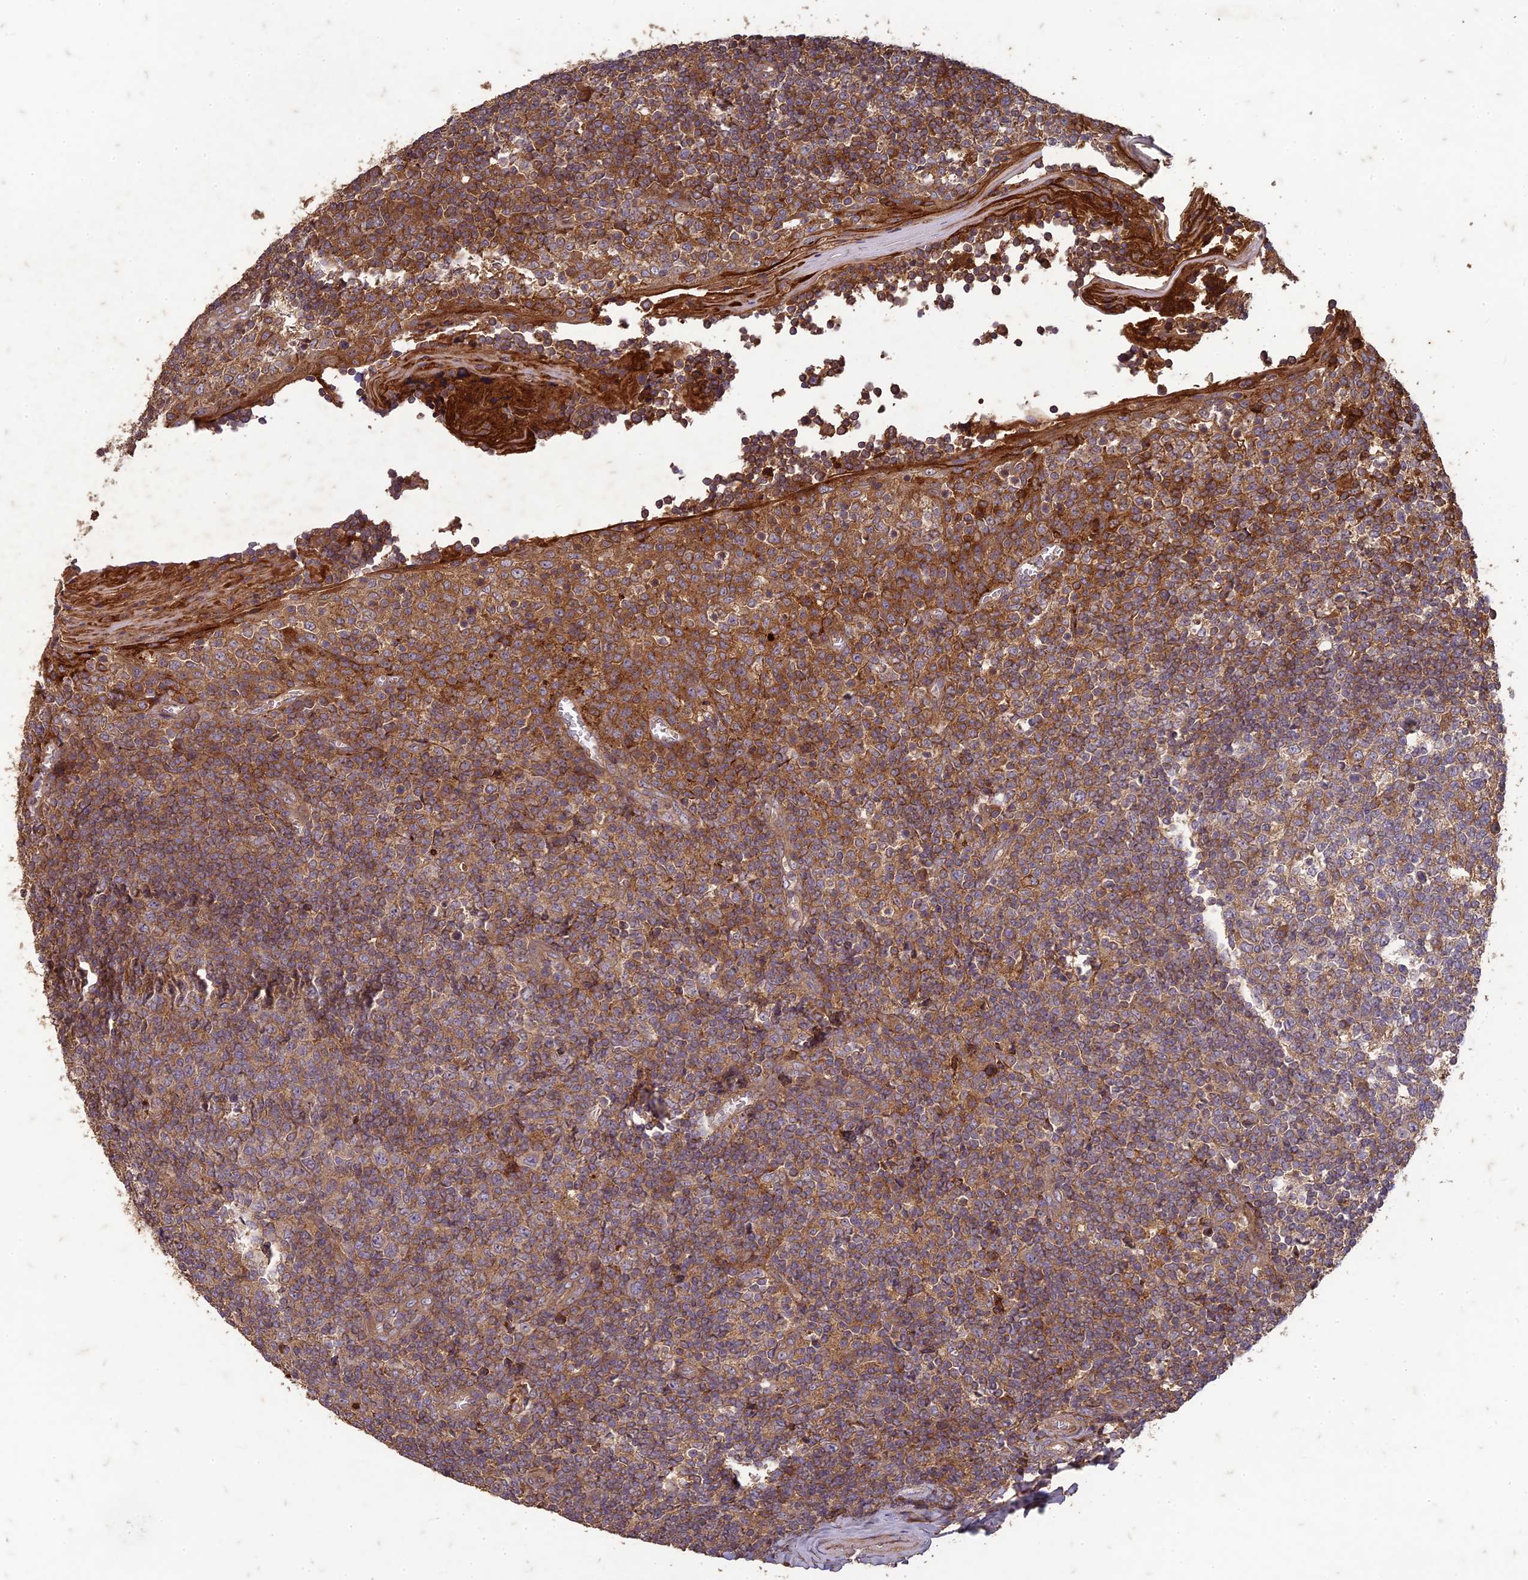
{"staining": {"intensity": "weak", "quantity": "25%-75%", "location": "cytoplasmic/membranous"}, "tissue": "tonsil", "cell_type": "Germinal center cells", "image_type": "normal", "snomed": [{"axis": "morphology", "description": "Normal tissue, NOS"}, {"axis": "topography", "description": "Tonsil"}], "caption": "This is a histology image of IHC staining of unremarkable tonsil, which shows weak staining in the cytoplasmic/membranous of germinal center cells.", "gene": "TCF25", "patient": {"sex": "female", "age": 19}}